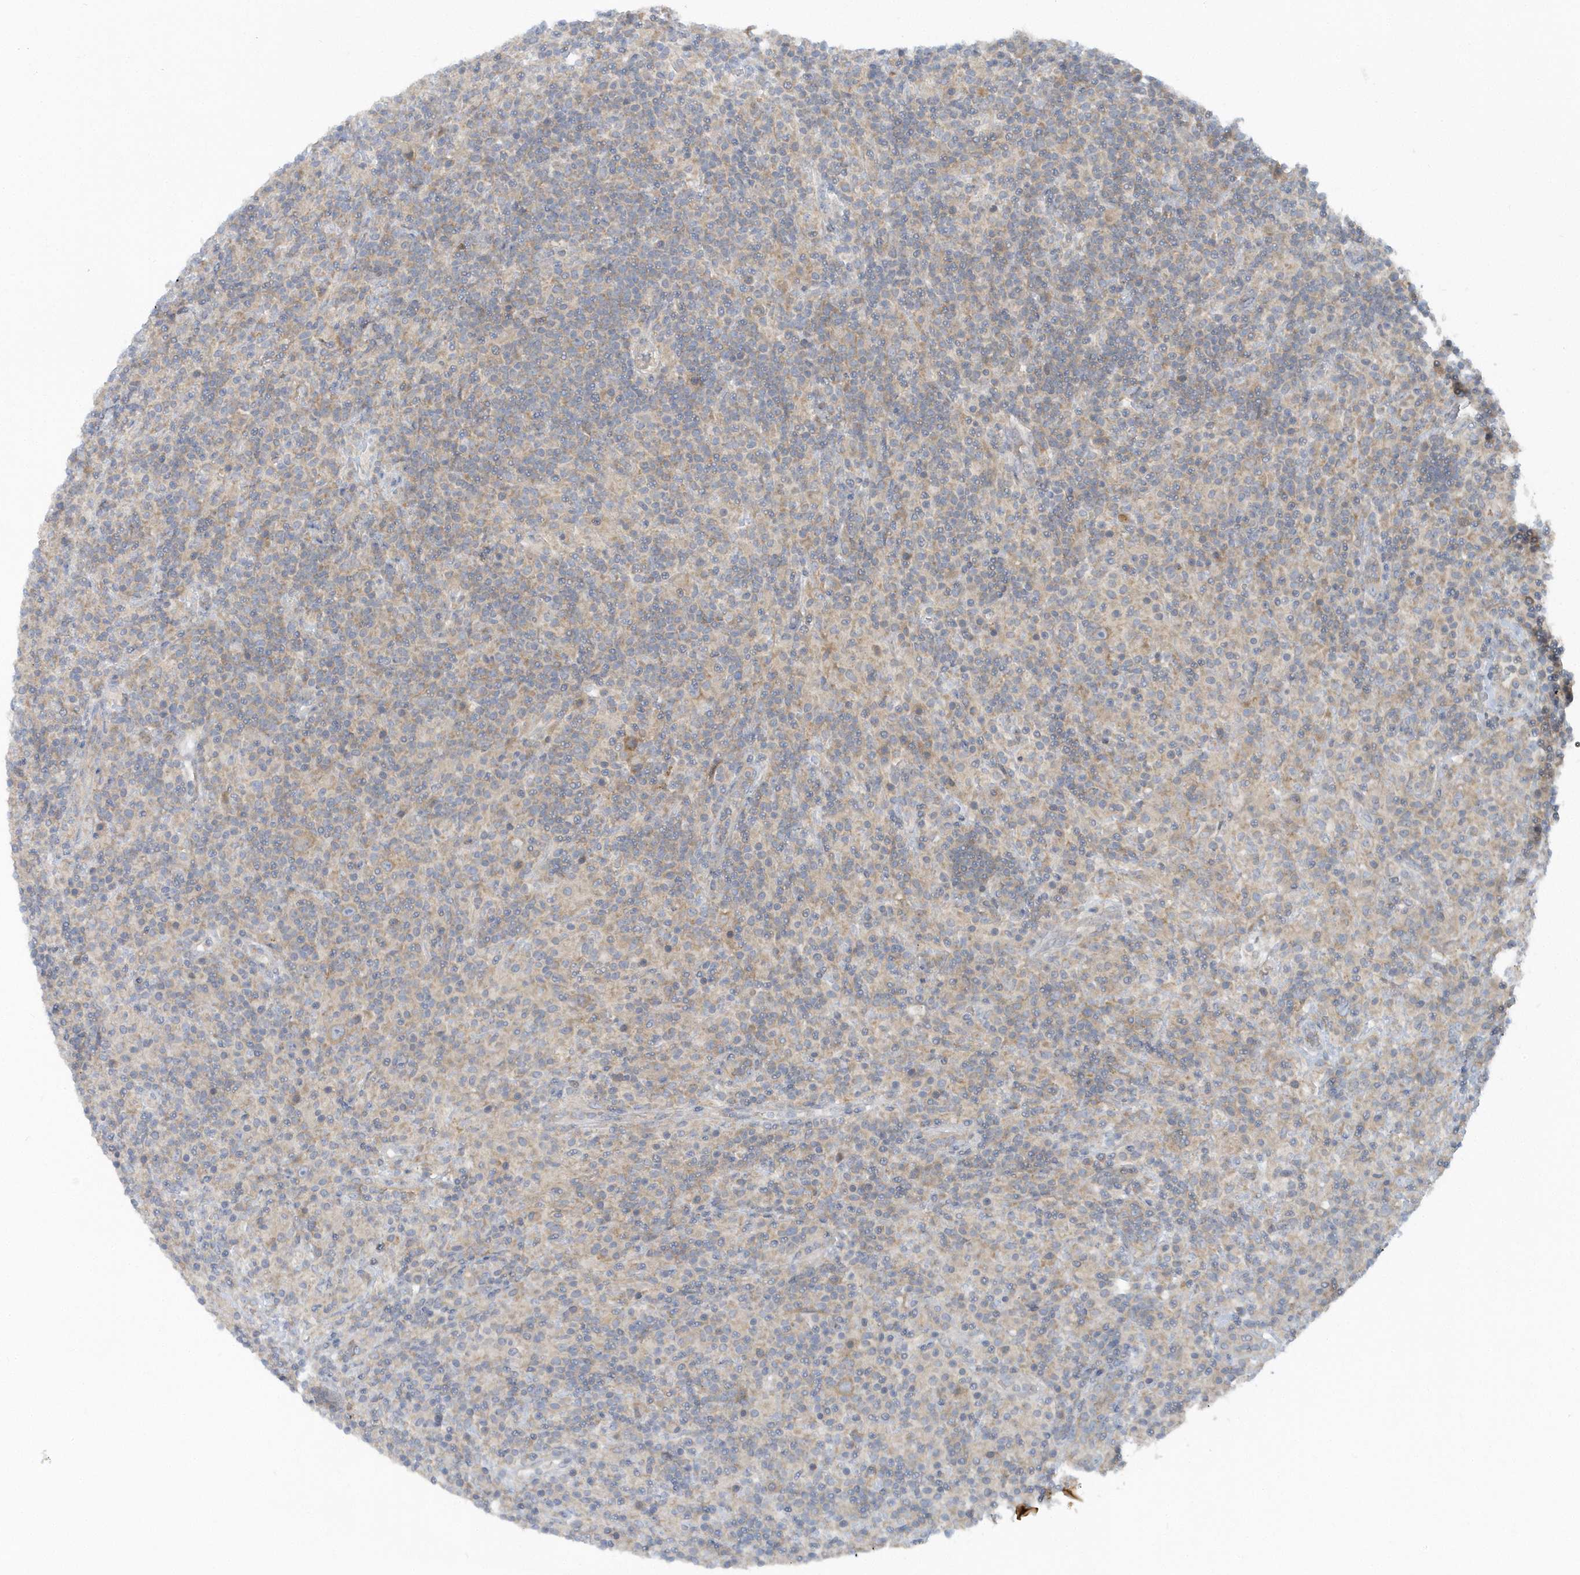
{"staining": {"intensity": "weak", "quantity": "<25%", "location": "cytoplasmic/membranous"}, "tissue": "lymphoma", "cell_type": "Tumor cells", "image_type": "cancer", "snomed": [{"axis": "morphology", "description": "Hodgkin's disease, NOS"}, {"axis": "topography", "description": "Lymph node"}], "caption": "High magnification brightfield microscopy of Hodgkin's disease stained with DAB (3,3'-diaminobenzidine) (brown) and counterstained with hematoxylin (blue): tumor cells show no significant positivity.", "gene": "CNOT10", "patient": {"sex": "male", "age": 70}}